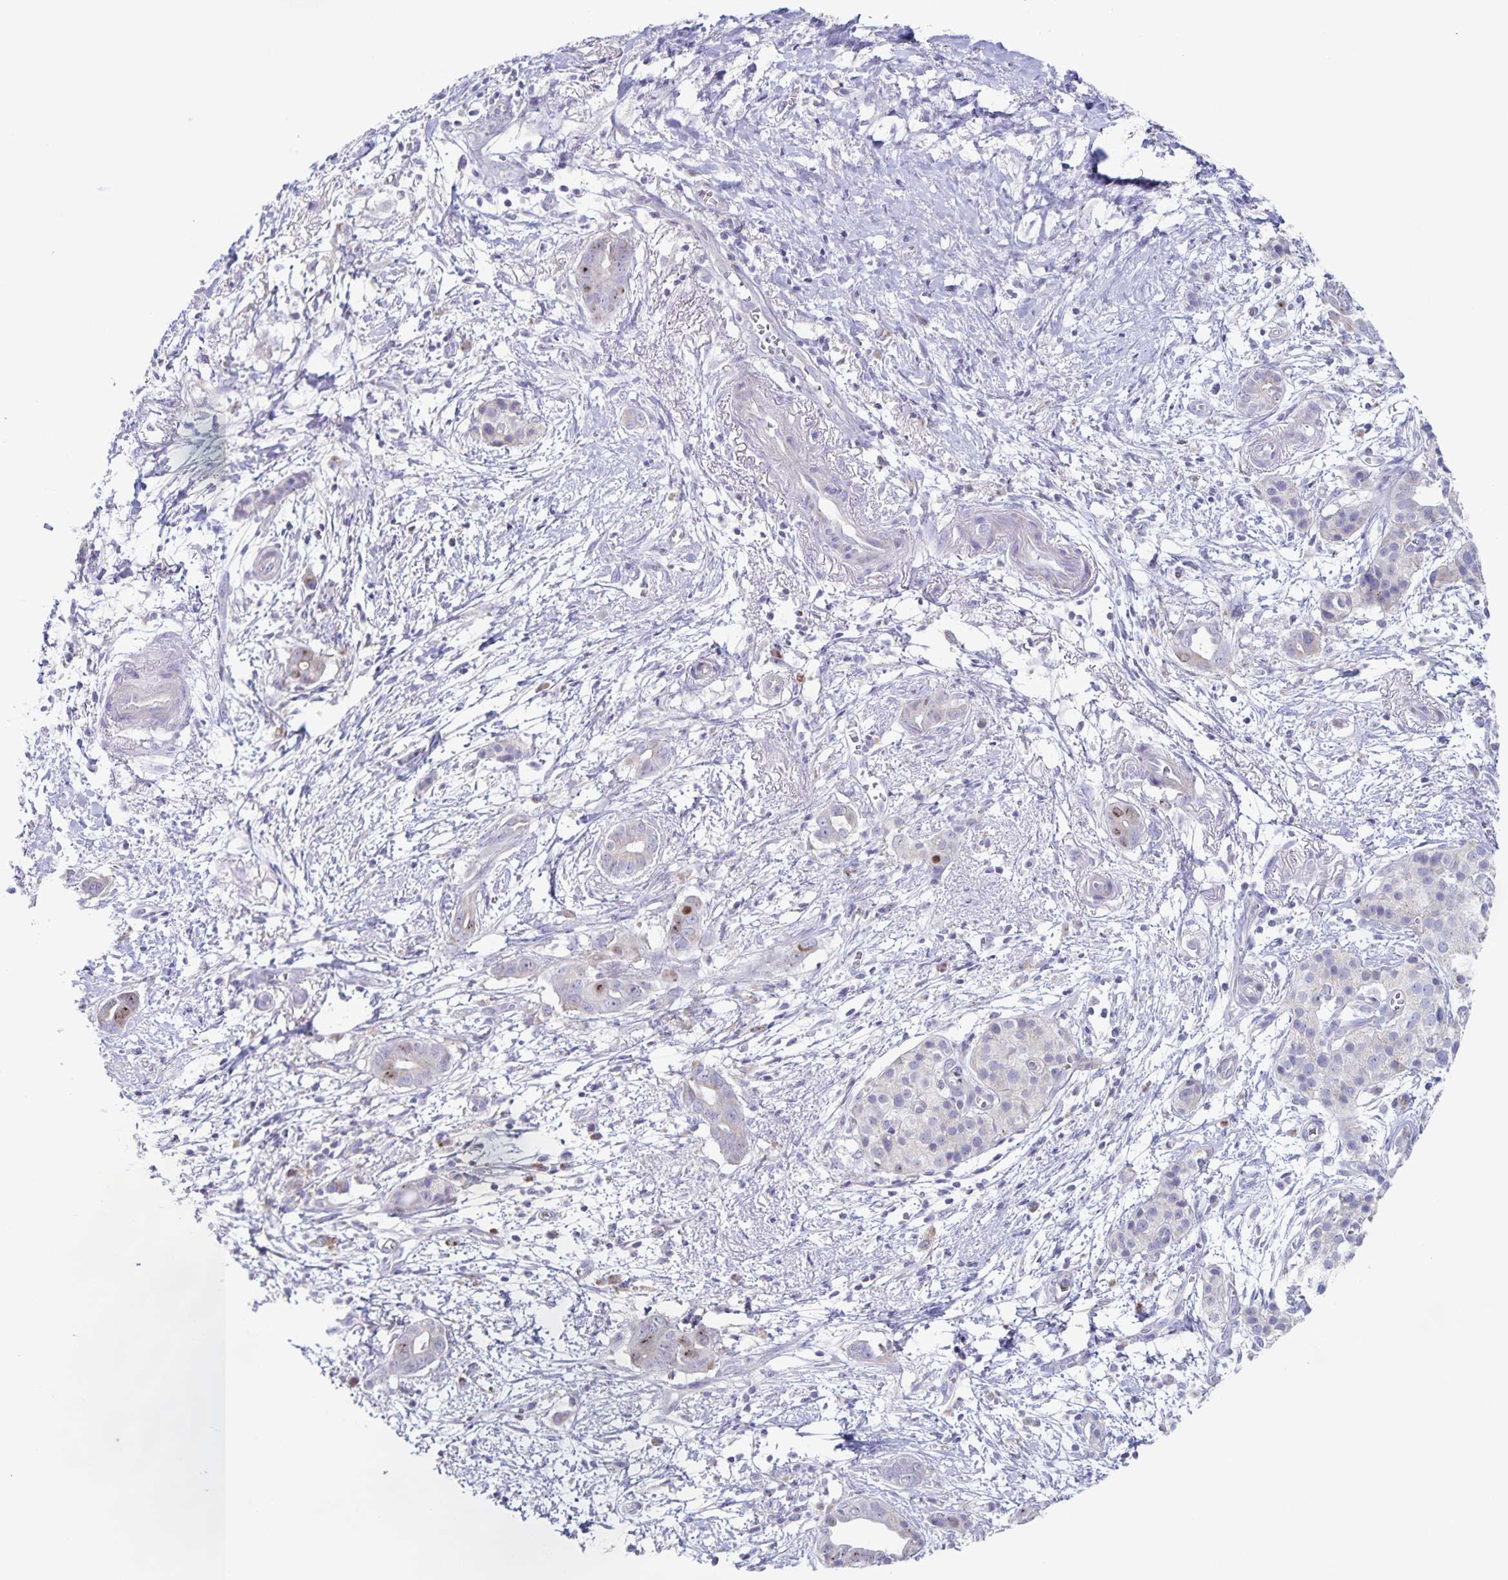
{"staining": {"intensity": "moderate", "quantity": "<25%", "location": "nuclear"}, "tissue": "pancreatic cancer", "cell_type": "Tumor cells", "image_type": "cancer", "snomed": [{"axis": "morphology", "description": "Adenocarcinoma, NOS"}, {"axis": "topography", "description": "Pancreas"}], "caption": "A high-resolution photomicrograph shows IHC staining of pancreatic cancer, which shows moderate nuclear staining in about <25% of tumor cells. The staining was performed using DAB (3,3'-diaminobenzidine) to visualize the protein expression in brown, while the nuclei were stained in blue with hematoxylin (Magnification: 20x).", "gene": "CENPH", "patient": {"sex": "male", "age": 61}}